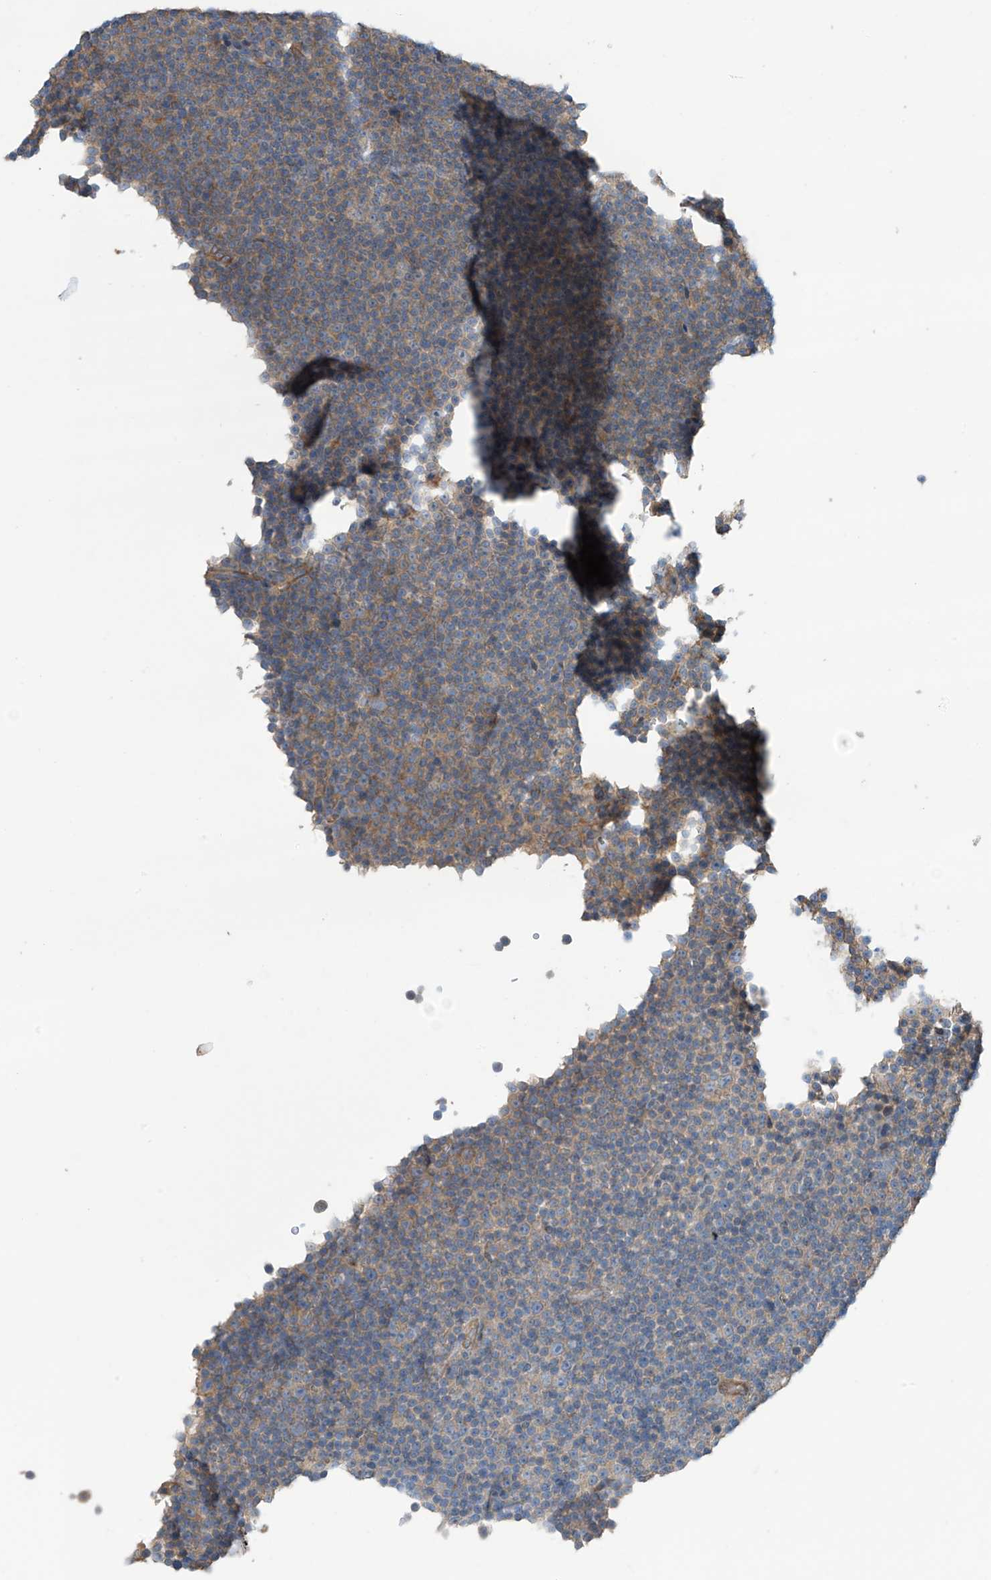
{"staining": {"intensity": "weak", "quantity": "<25%", "location": "cytoplasmic/membranous"}, "tissue": "lymphoma", "cell_type": "Tumor cells", "image_type": "cancer", "snomed": [{"axis": "morphology", "description": "Malignant lymphoma, non-Hodgkin's type, Low grade"}, {"axis": "topography", "description": "Lymph node"}], "caption": "The immunohistochemistry (IHC) photomicrograph has no significant positivity in tumor cells of lymphoma tissue.", "gene": "PHACTR4", "patient": {"sex": "female", "age": 67}}